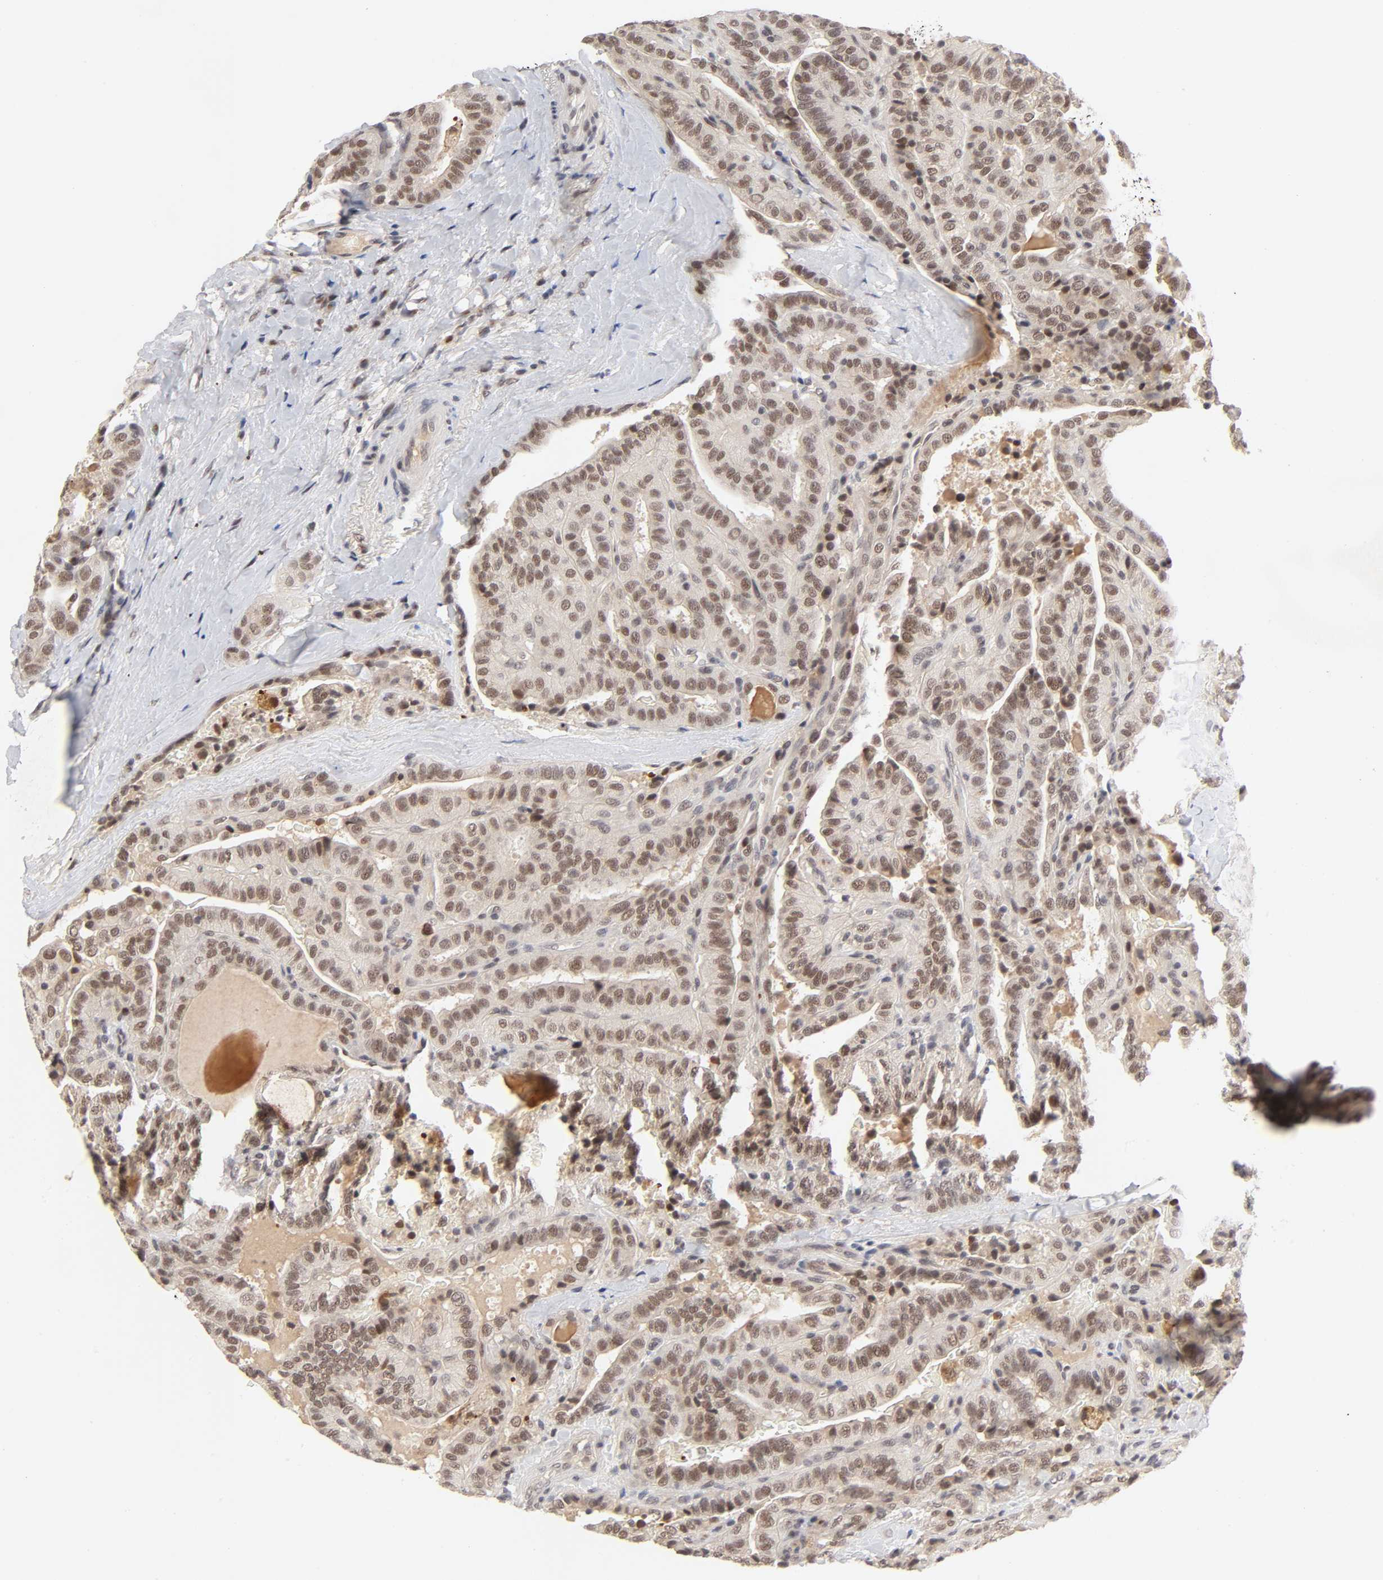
{"staining": {"intensity": "moderate", "quantity": ">75%", "location": "cytoplasmic/membranous,nuclear"}, "tissue": "thyroid cancer", "cell_type": "Tumor cells", "image_type": "cancer", "snomed": [{"axis": "morphology", "description": "Papillary adenocarcinoma, NOS"}, {"axis": "topography", "description": "Thyroid gland"}], "caption": "Thyroid papillary adenocarcinoma stained with a brown dye displays moderate cytoplasmic/membranous and nuclear positive staining in about >75% of tumor cells.", "gene": "EP300", "patient": {"sex": "male", "age": 77}}